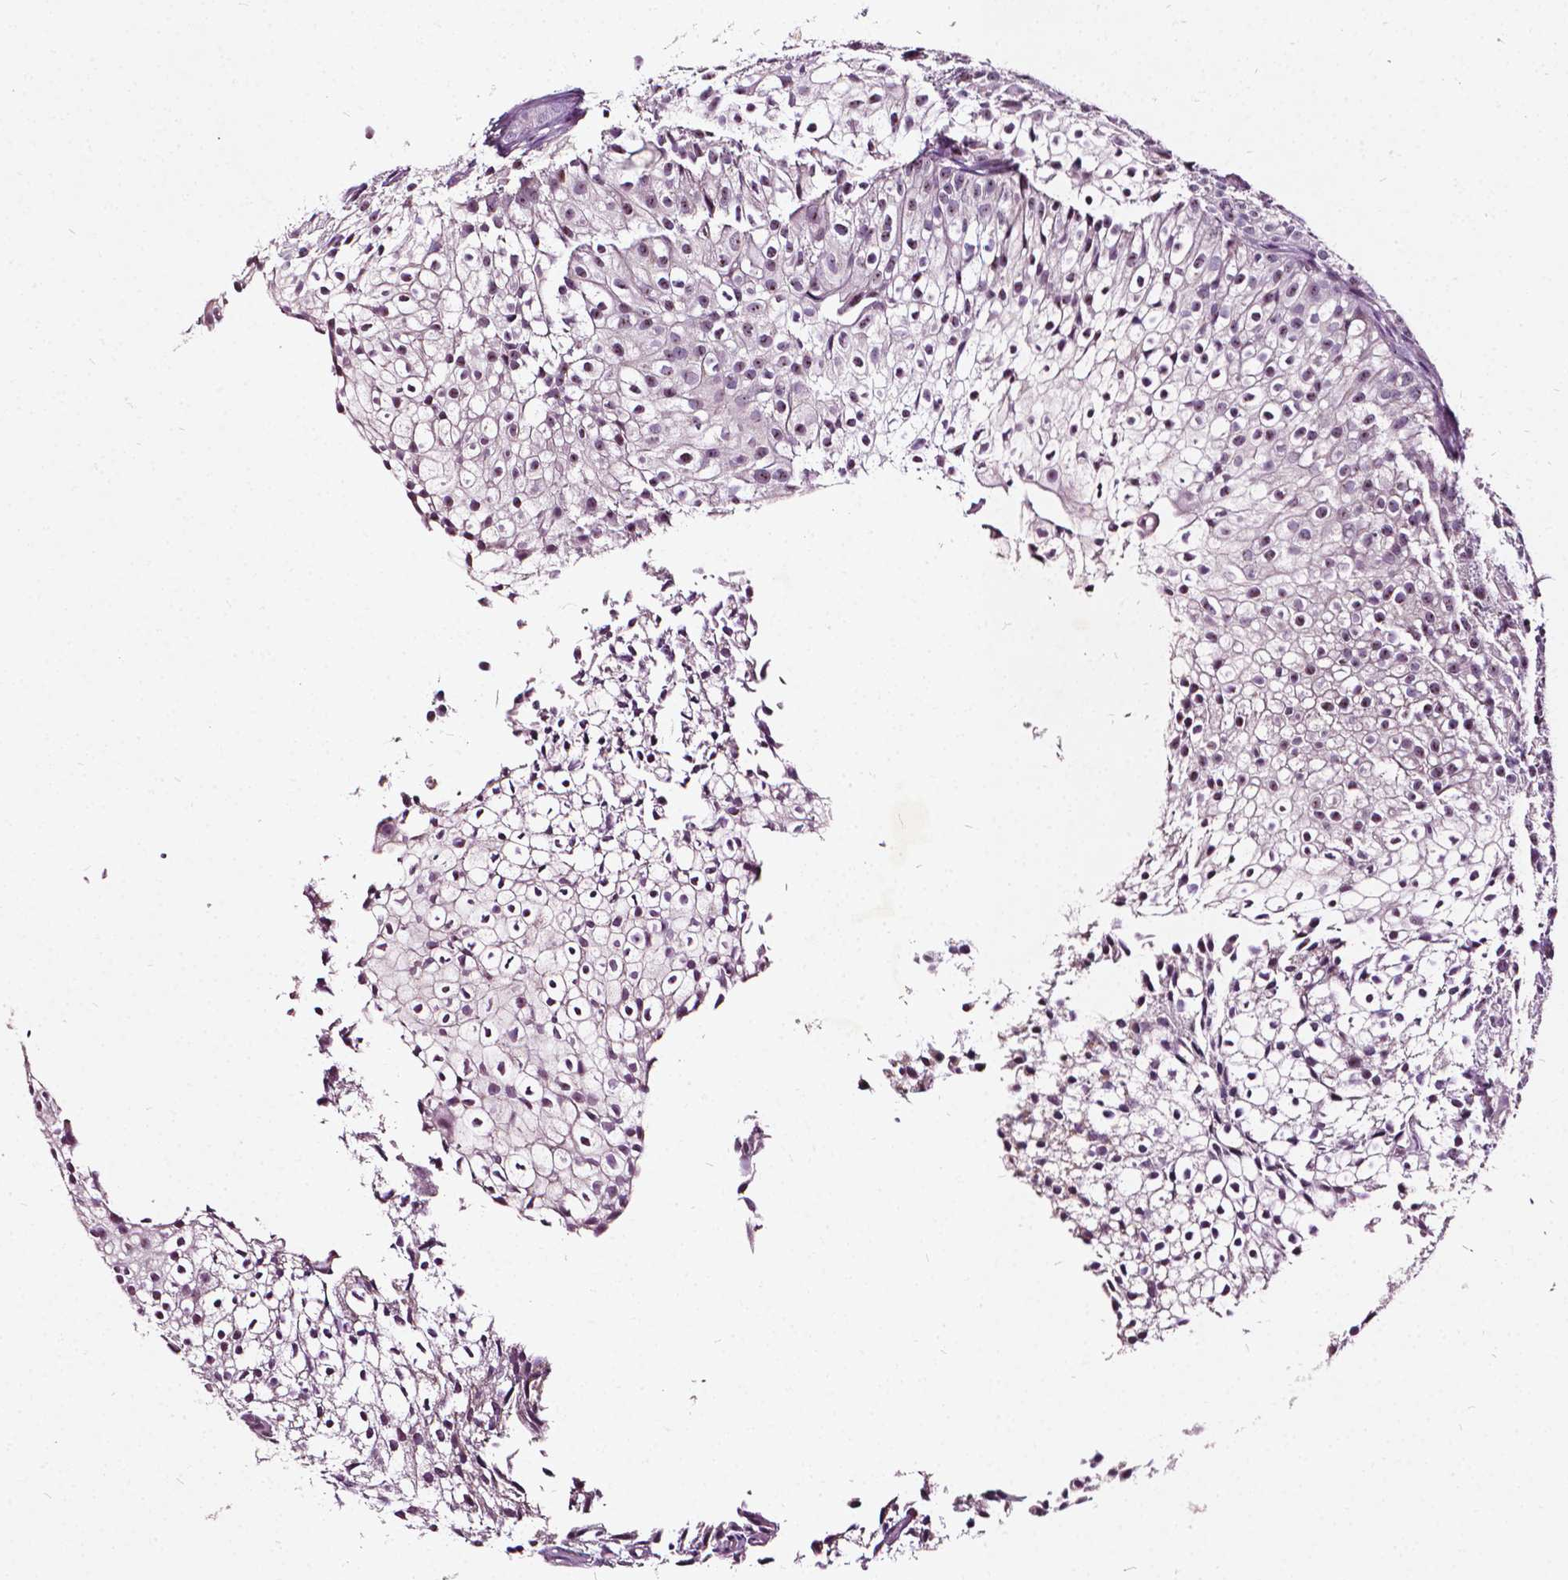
{"staining": {"intensity": "negative", "quantity": "none", "location": "none"}, "tissue": "urothelial cancer", "cell_type": "Tumor cells", "image_type": "cancer", "snomed": [{"axis": "morphology", "description": "Urothelial carcinoma, Low grade"}, {"axis": "topography", "description": "Urinary bladder"}], "caption": "Urothelial cancer was stained to show a protein in brown. There is no significant expression in tumor cells.", "gene": "ODF3L2", "patient": {"sex": "male", "age": 70}}